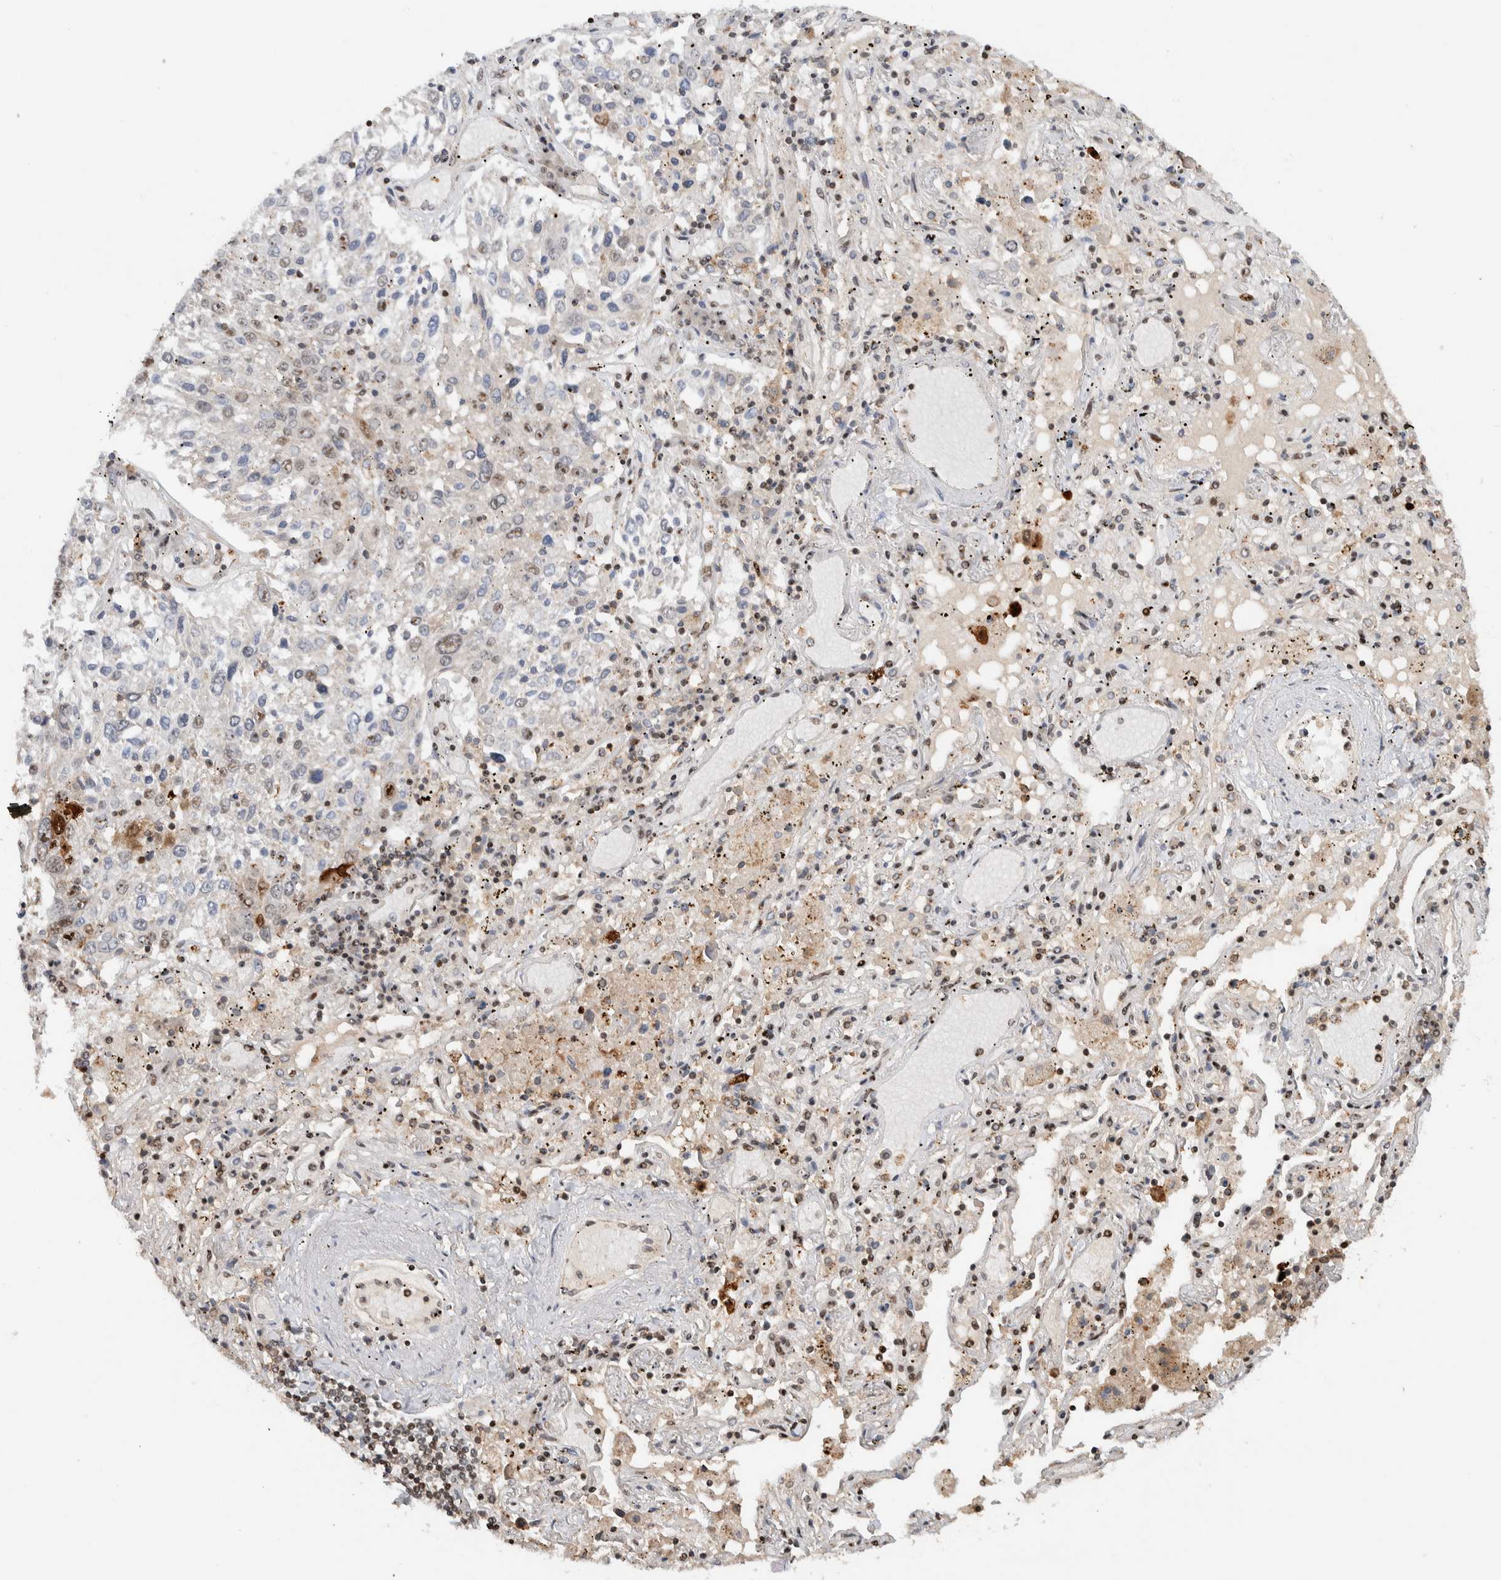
{"staining": {"intensity": "weak", "quantity": "<25%", "location": "nuclear"}, "tissue": "lung cancer", "cell_type": "Tumor cells", "image_type": "cancer", "snomed": [{"axis": "morphology", "description": "Squamous cell carcinoma, NOS"}, {"axis": "topography", "description": "Lung"}], "caption": "This is a histopathology image of IHC staining of lung cancer (squamous cell carcinoma), which shows no positivity in tumor cells.", "gene": "ZNF521", "patient": {"sex": "male", "age": 65}}